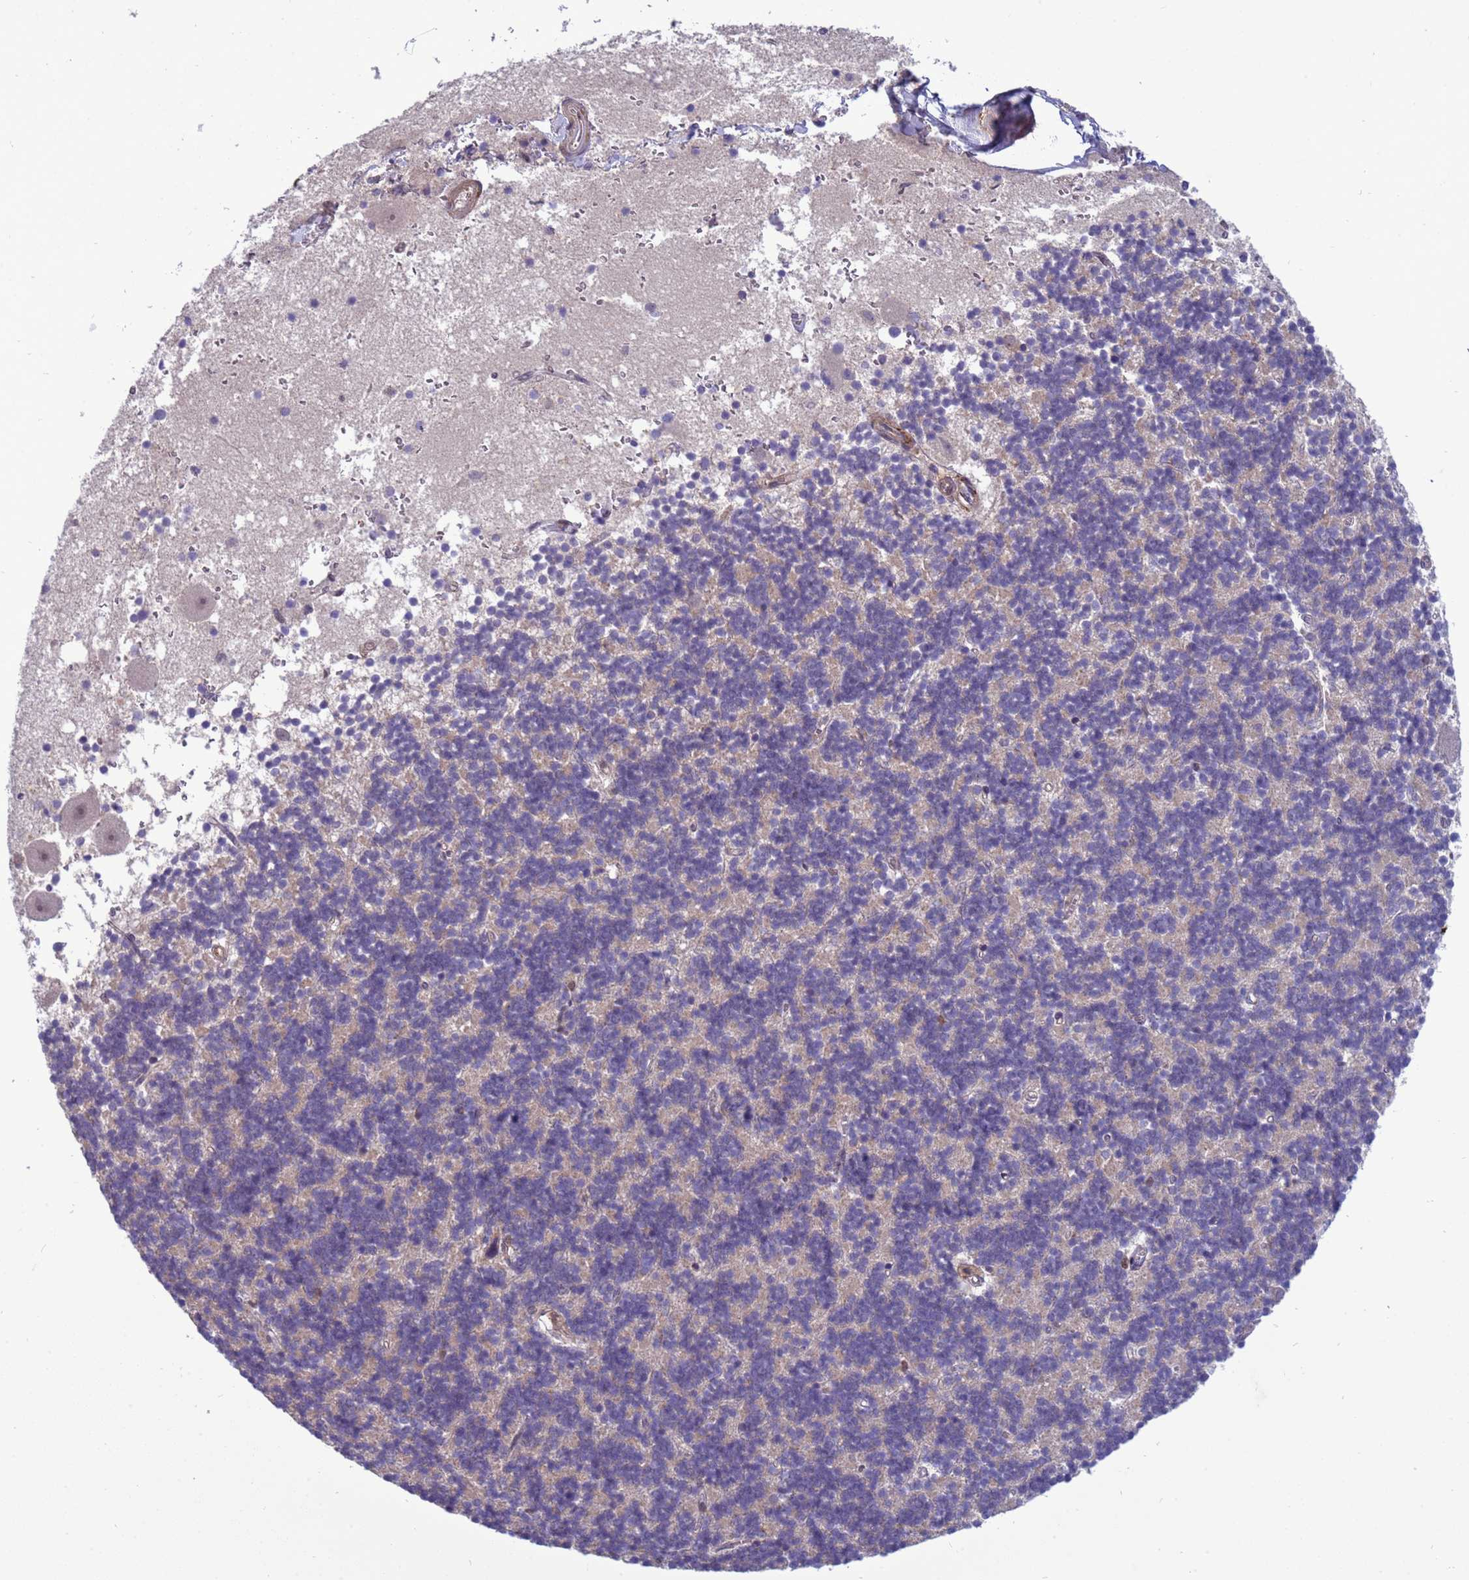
{"staining": {"intensity": "weak", "quantity": "25%-75%", "location": "cytoplasmic/membranous"}, "tissue": "cerebellum", "cell_type": "Cells in granular layer", "image_type": "normal", "snomed": [{"axis": "morphology", "description": "Normal tissue, NOS"}, {"axis": "topography", "description": "Cerebellum"}], "caption": "This micrograph reveals immunohistochemistry (IHC) staining of benign human cerebellum, with low weak cytoplasmic/membranous staining in approximately 25%-75% of cells in granular layer.", "gene": "NSL1", "patient": {"sex": "male", "age": 54}}